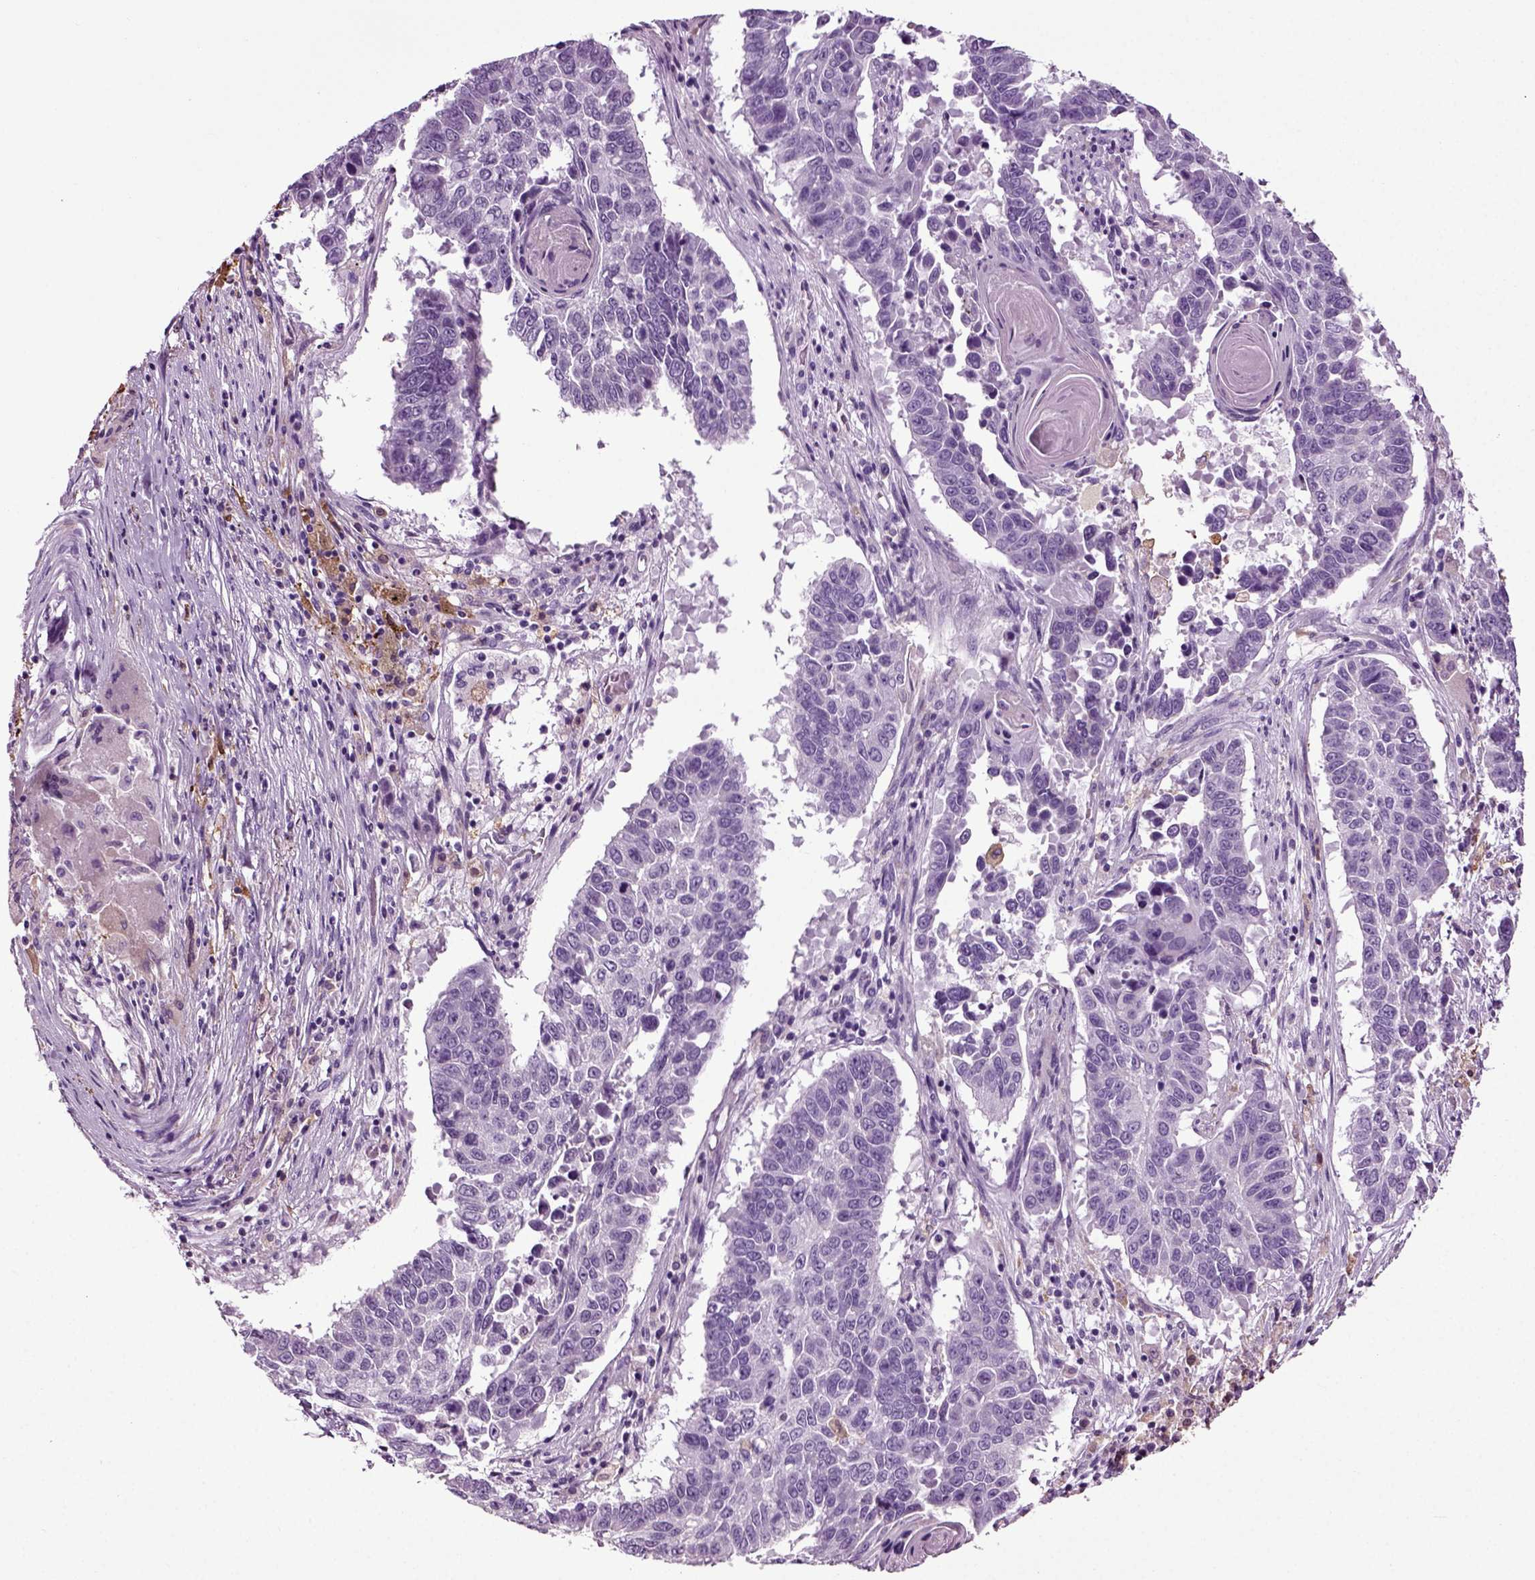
{"staining": {"intensity": "negative", "quantity": "none", "location": "none"}, "tissue": "lung cancer", "cell_type": "Tumor cells", "image_type": "cancer", "snomed": [{"axis": "morphology", "description": "Squamous cell carcinoma, NOS"}, {"axis": "topography", "description": "Lung"}], "caption": "This micrograph is of lung cancer (squamous cell carcinoma) stained with immunohistochemistry to label a protein in brown with the nuclei are counter-stained blue. There is no expression in tumor cells.", "gene": "DNAH10", "patient": {"sex": "male", "age": 73}}